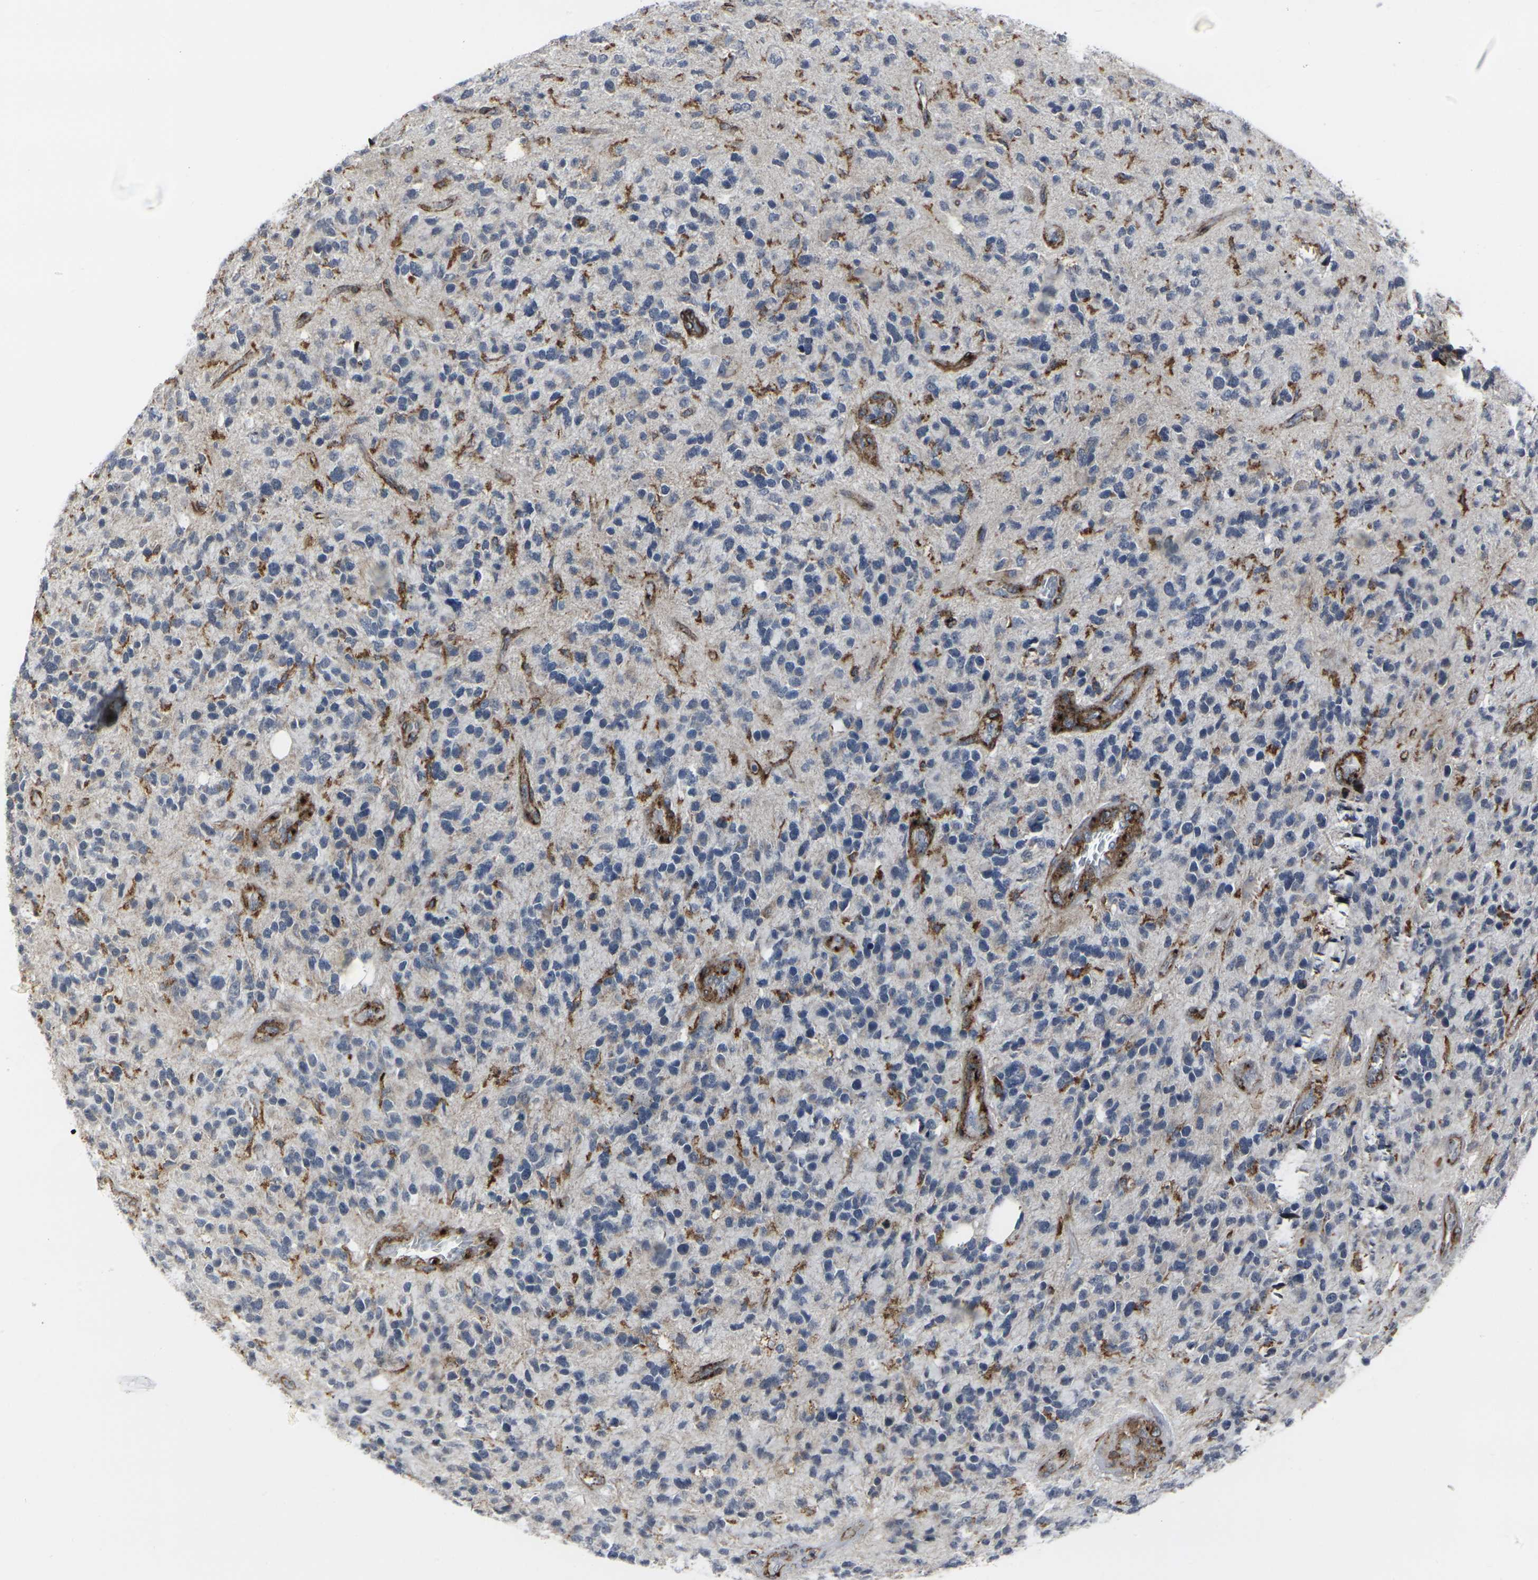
{"staining": {"intensity": "moderate", "quantity": "<25%", "location": "cytoplasmic/membranous"}, "tissue": "glioma", "cell_type": "Tumor cells", "image_type": "cancer", "snomed": [{"axis": "morphology", "description": "Glioma, malignant, High grade"}, {"axis": "topography", "description": "Brain"}], "caption": "Glioma tissue shows moderate cytoplasmic/membranous positivity in about <25% of tumor cells", "gene": "MYOF", "patient": {"sex": "female", "age": 58}}